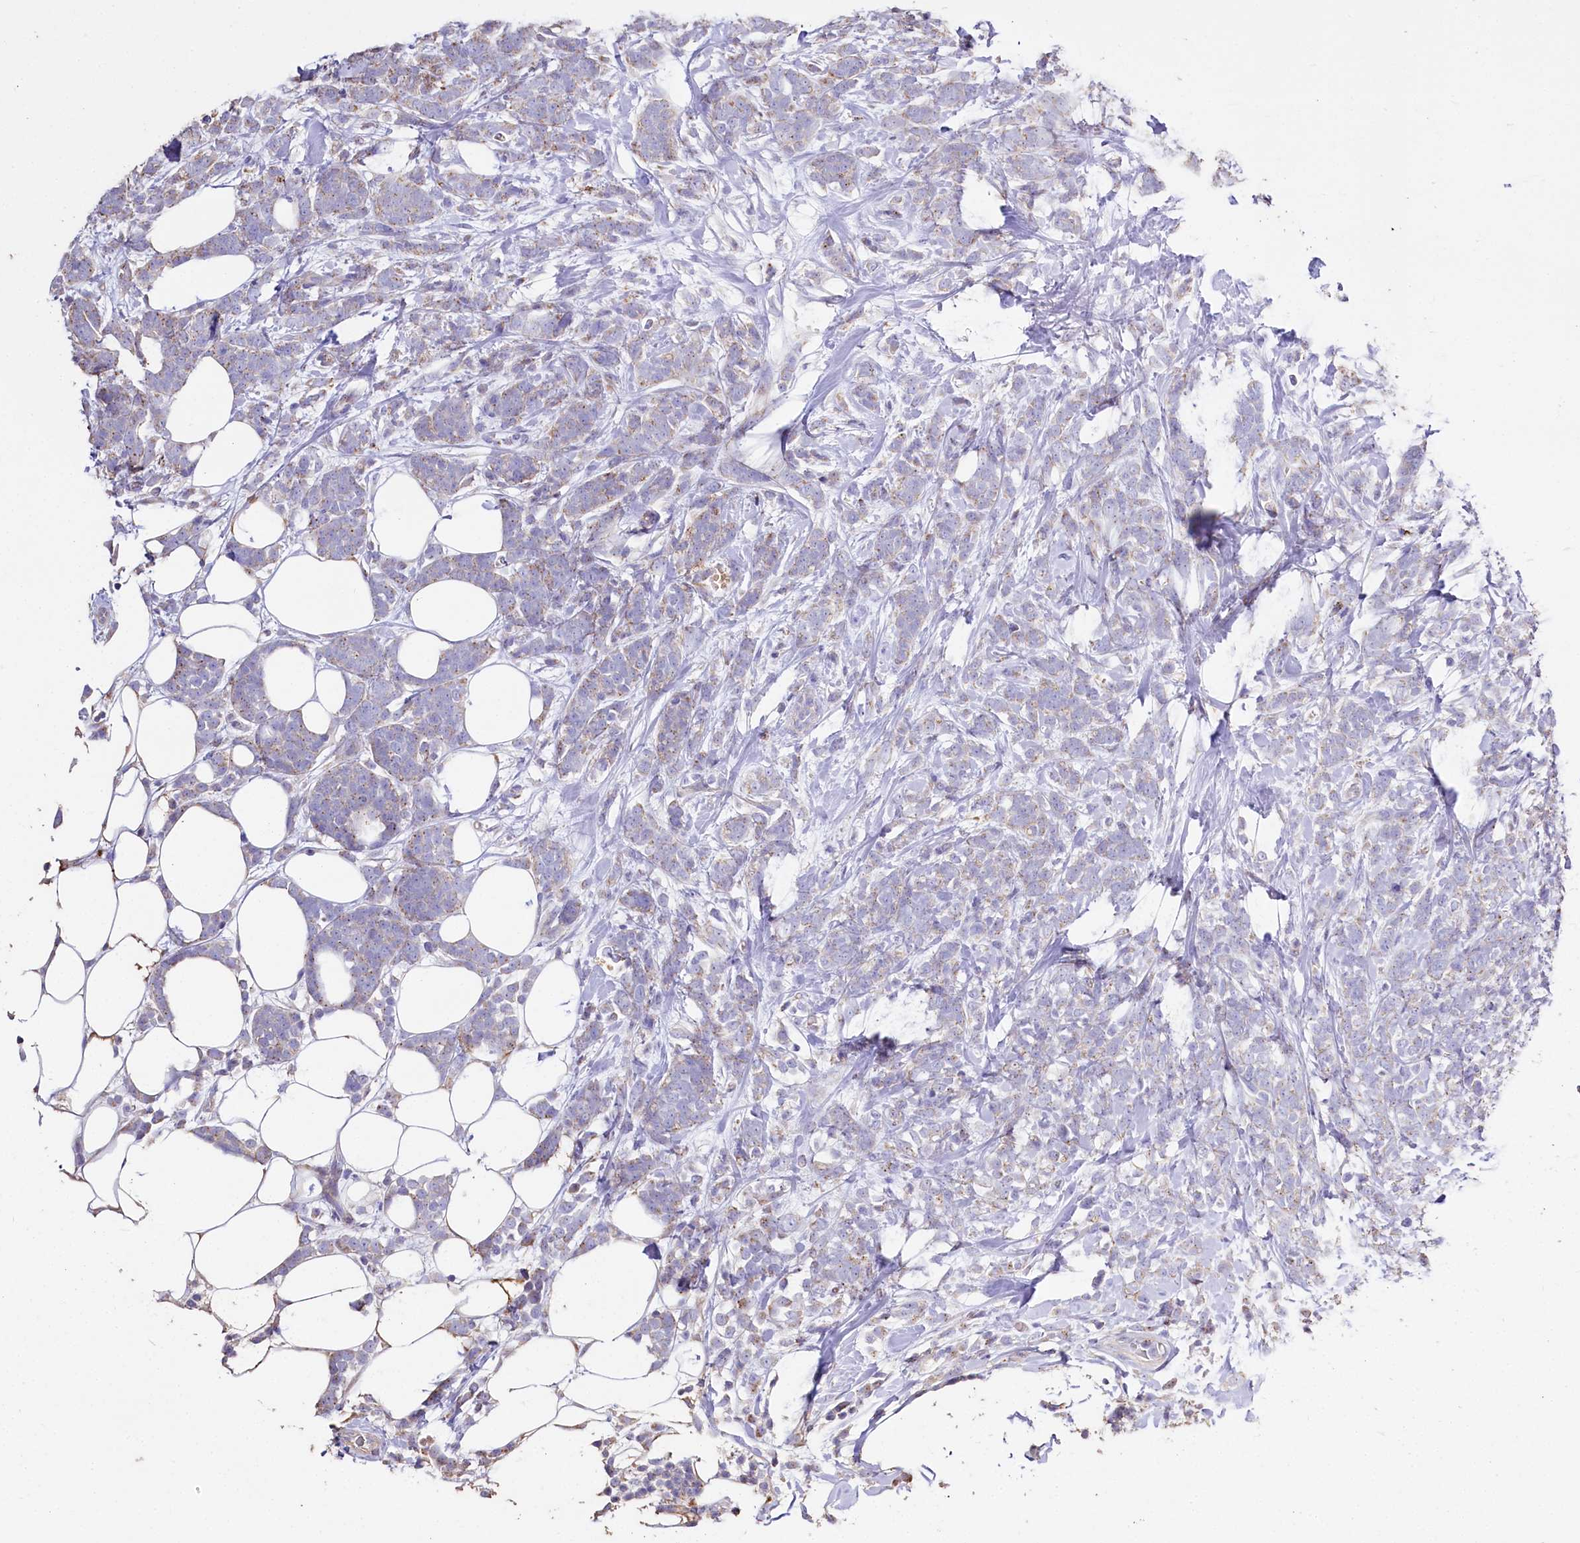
{"staining": {"intensity": "weak", "quantity": "<25%", "location": "cytoplasmic/membranous"}, "tissue": "breast cancer", "cell_type": "Tumor cells", "image_type": "cancer", "snomed": [{"axis": "morphology", "description": "Lobular carcinoma"}, {"axis": "topography", "description": "Breast"}], "caption": "Tumor cells are negative for brown protein staining in breast cancer (lobular carcinoma).", "gene": "PTER", "patient": {"sex": "female", "age": 58}}